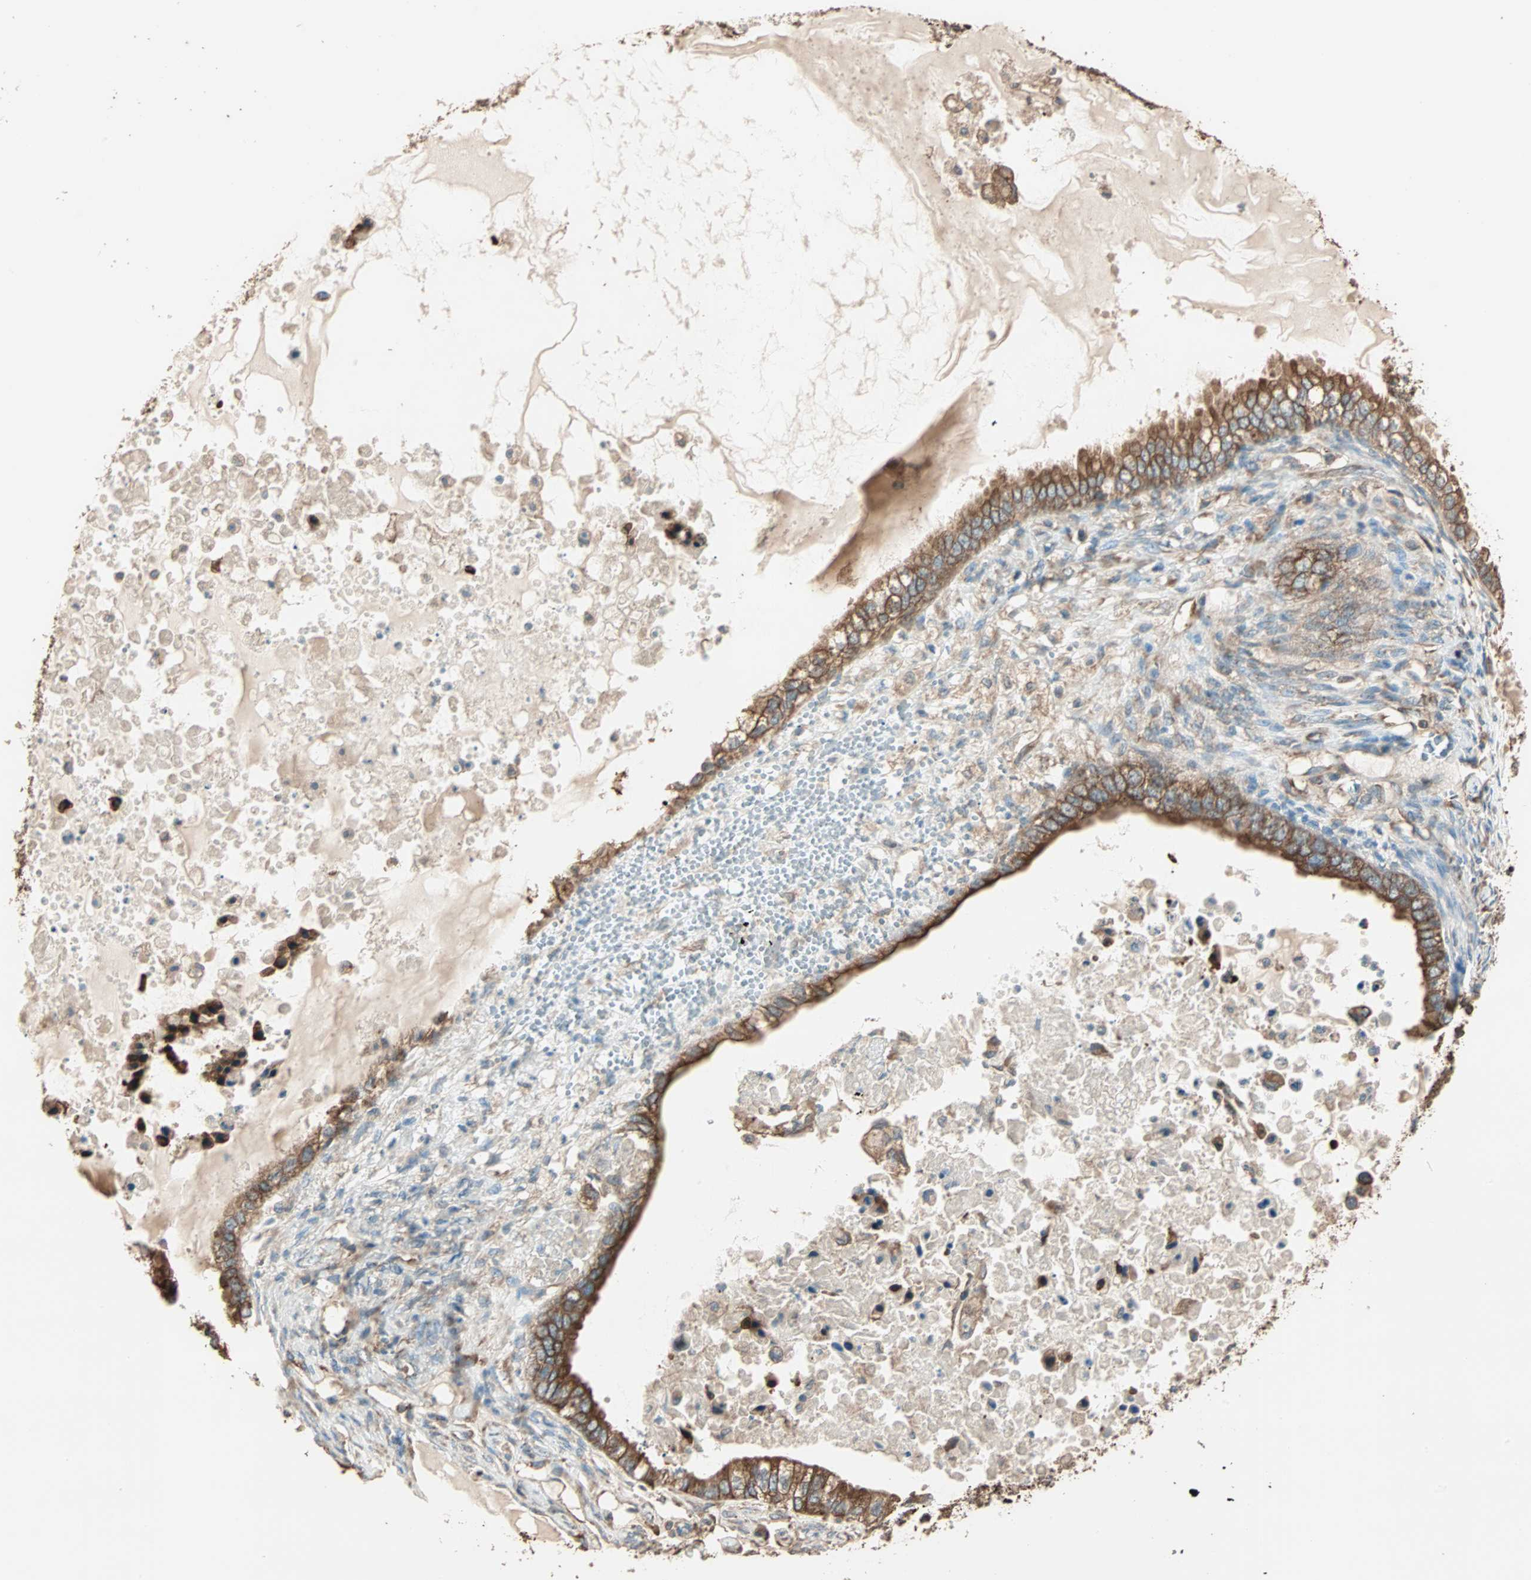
{"staining": {"intensity": "strong", "quantity": ">75%", "location": "cytoplasmic/membranous"}, "tissue": "ovarian cancer", "cell_type": "Tumor cells", "image_type": "cancer", "snomed": [{"axis": "morphology", "description": "Cystadenocarcinoma, mucinous, NOS"}, {"axis": "topography", "description": "Ovary"}], "caption": "This is a micrograph of immunohistochemistry staining of mucinous cystadenocarcinoma (ovarian), which shows strong expression in the cytoplasmic/membranous of tumor cells.", "gene": "EIF4G2", "patient": {"sex": "female", "age": 80}}